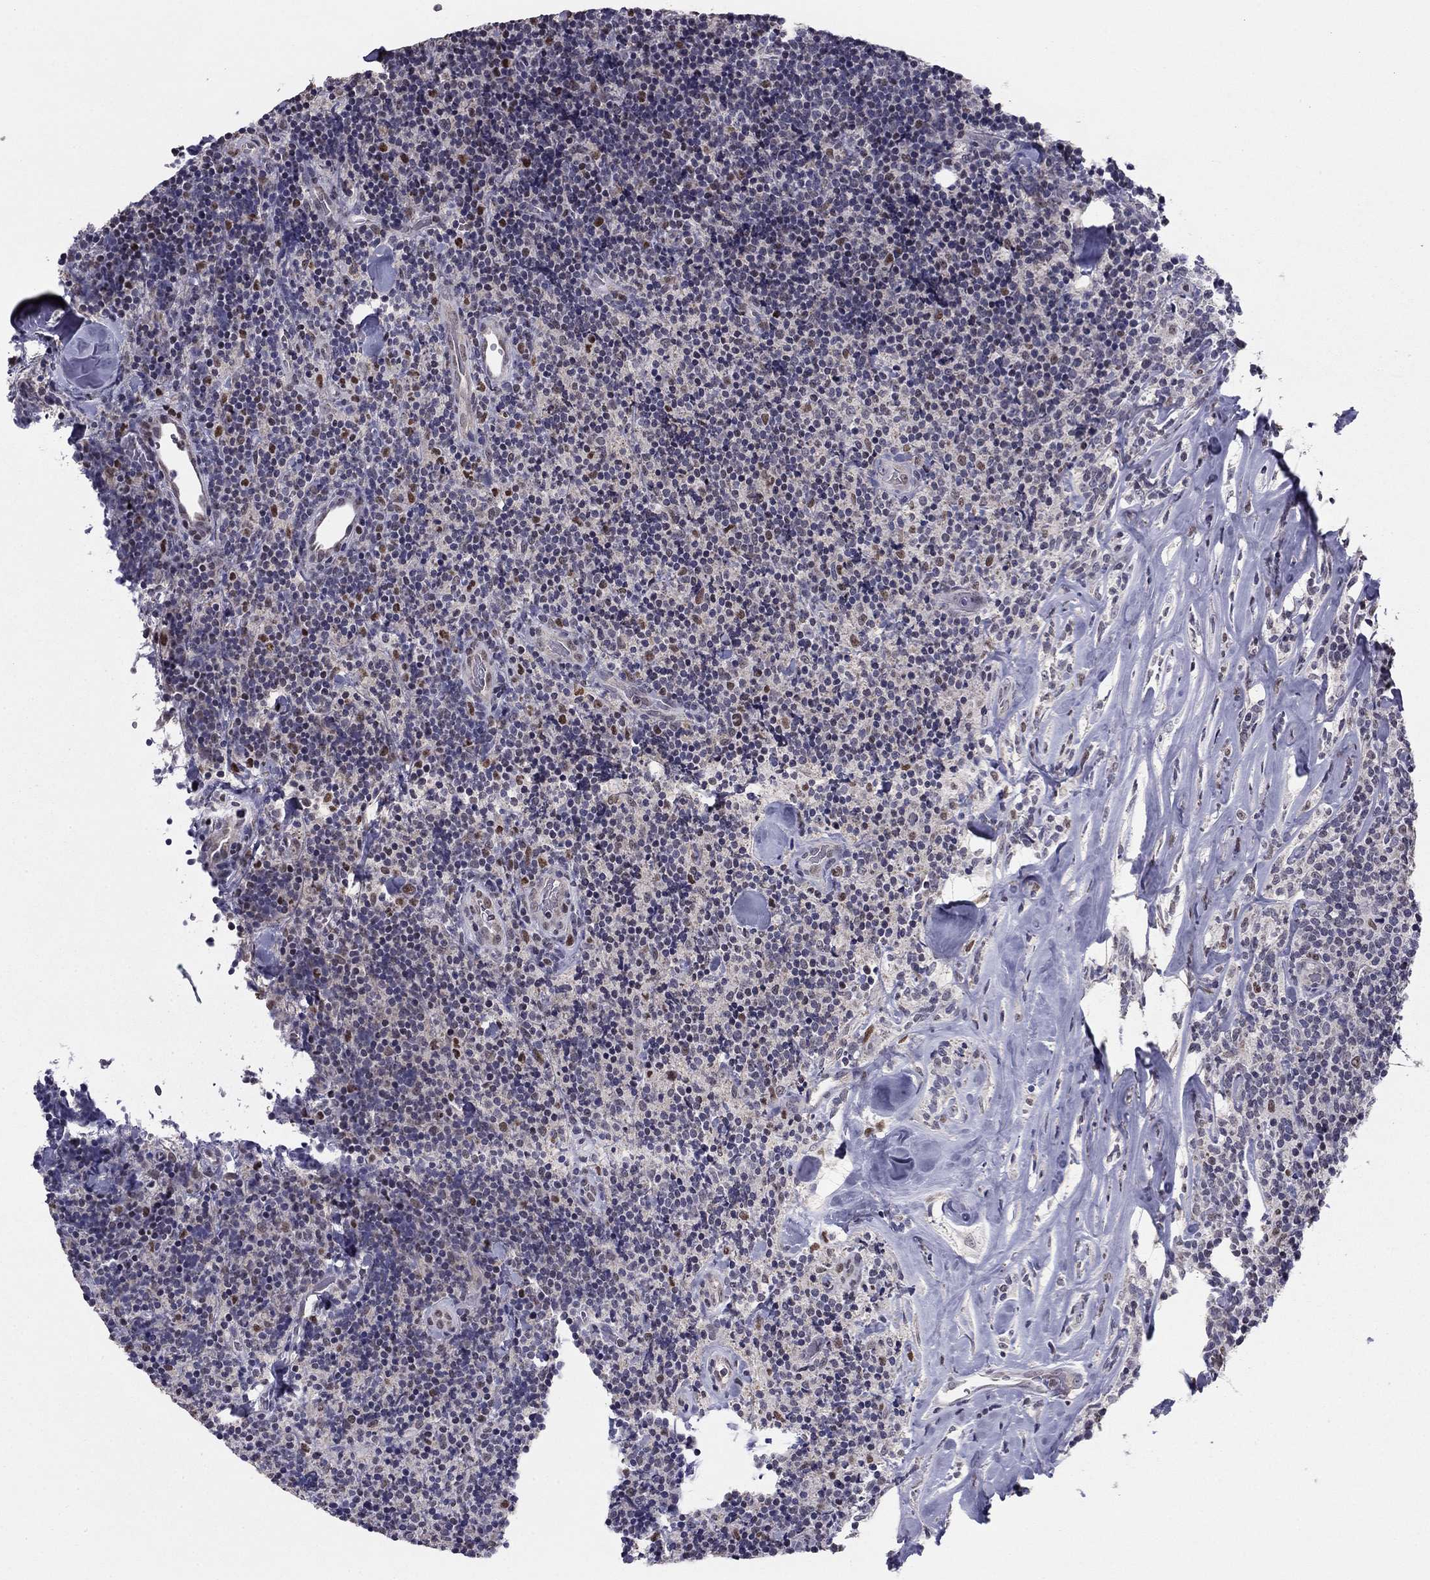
{"staining": {"intensity": "negative", "quantity": "none", "location": "none"}, "tissue": "lymphoma", "cell_type": "Tumor cells", "image_type": "cancer", "snomed": [{"axis": "morphology", "description": "Malignant lymphoma, non-Hodgkin's type, Low grade"}, {"axis": "topography", "description": "Lymph node"}], "caption": "There is no significant staining in tumor cells of low-grade malignant lymphoma, non-Hodgkin's type.", "gene": "HCN1", "patient": {"sex": "female", "age": 56}}